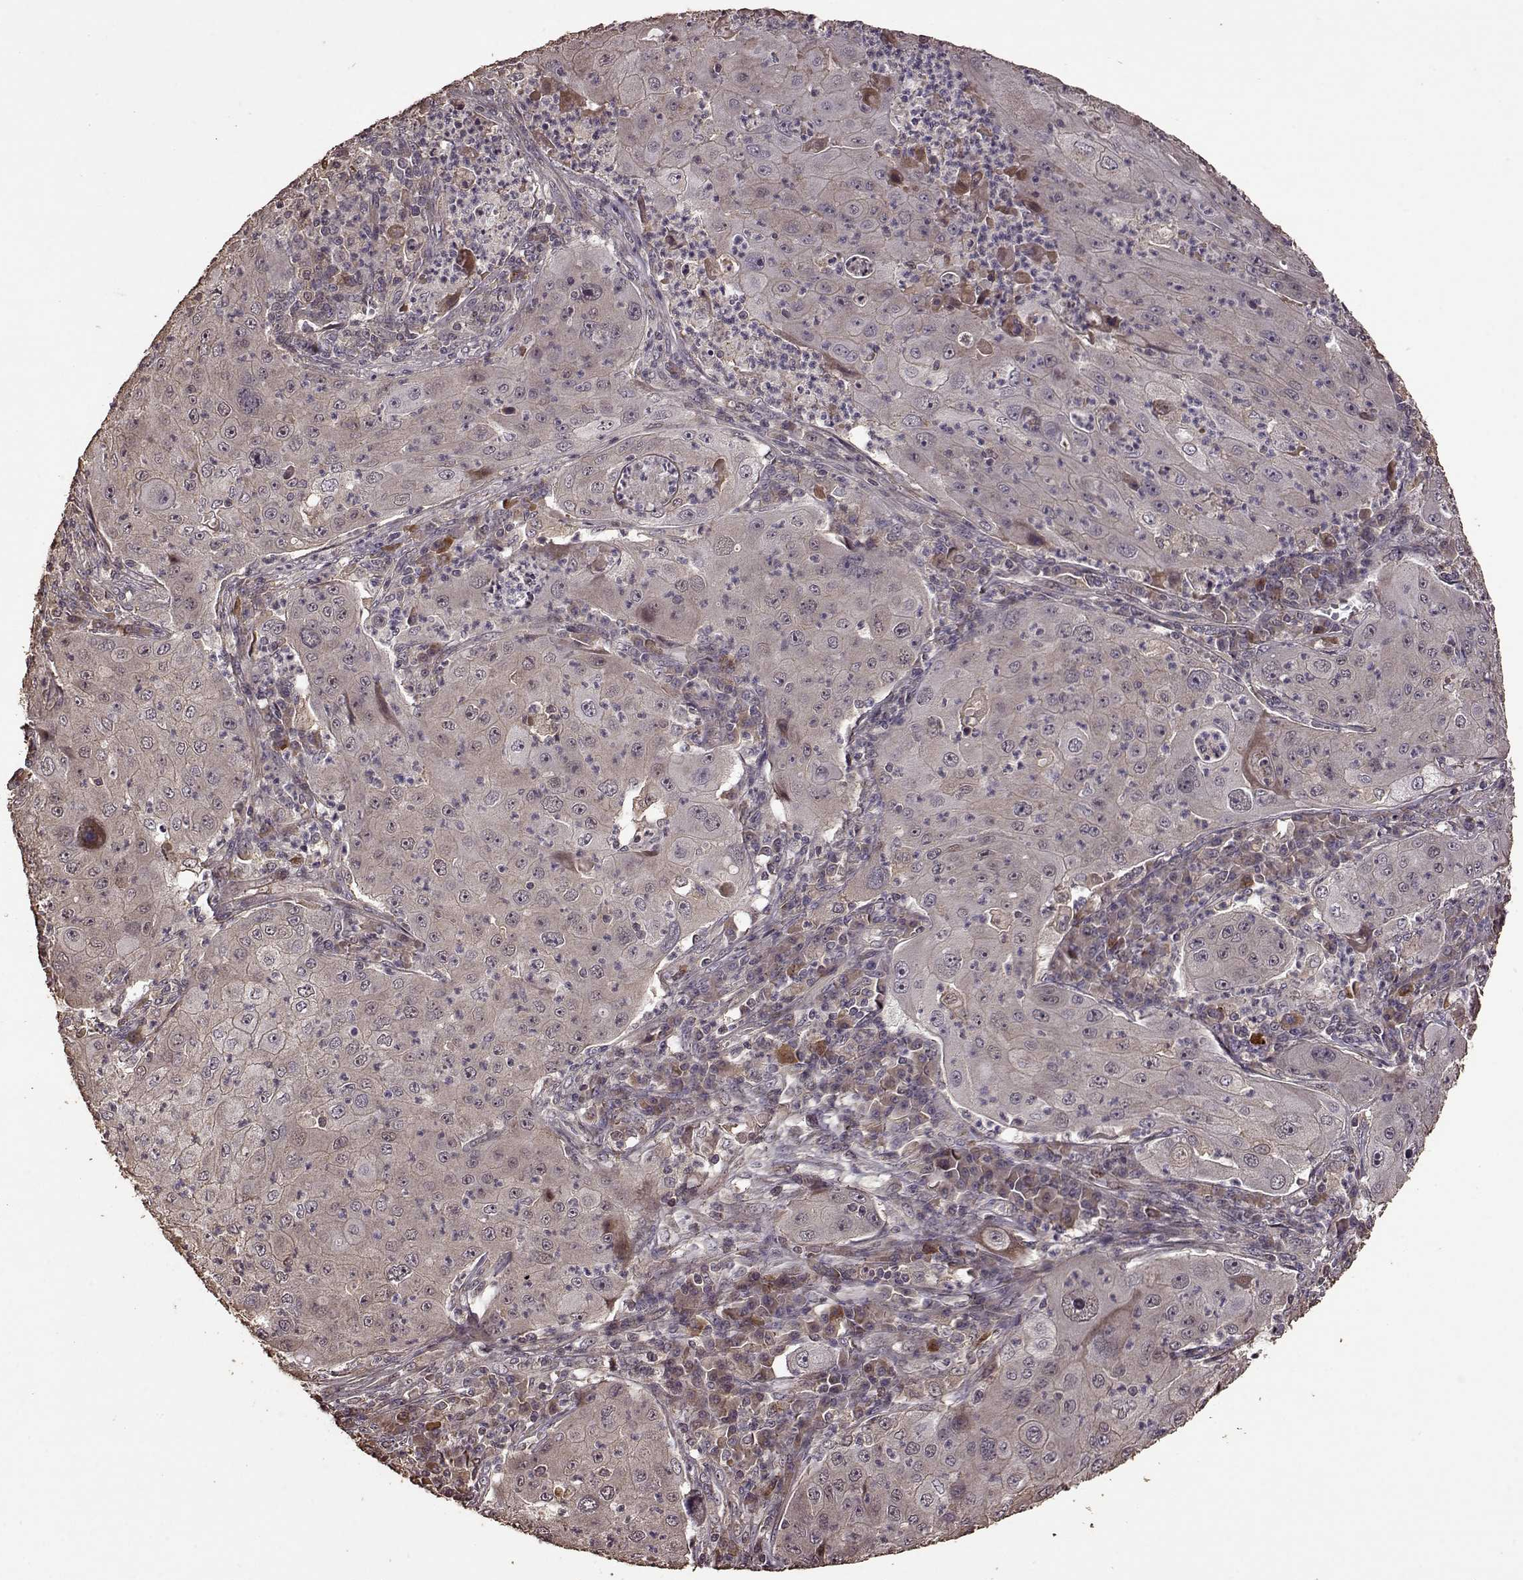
{"staining": {"intensity": "negative", "quantity": "none", "location": "none"}, "tissue": "lung cancer", "cell_type": "Tumor cells", "image_type": "cancer", "snomed": [{"axis": "morphology", "description": "Squamous cell carcinoma, NOS"}, {"axis": "topography", "description": "Lung"}], "caption": "This is a micrograph of immunohistochemistry staining of lung cancer, which shows no positivity in tumor cells.", "gene": "FBXW11", "patient": {"sex": "female", "age": 59}}